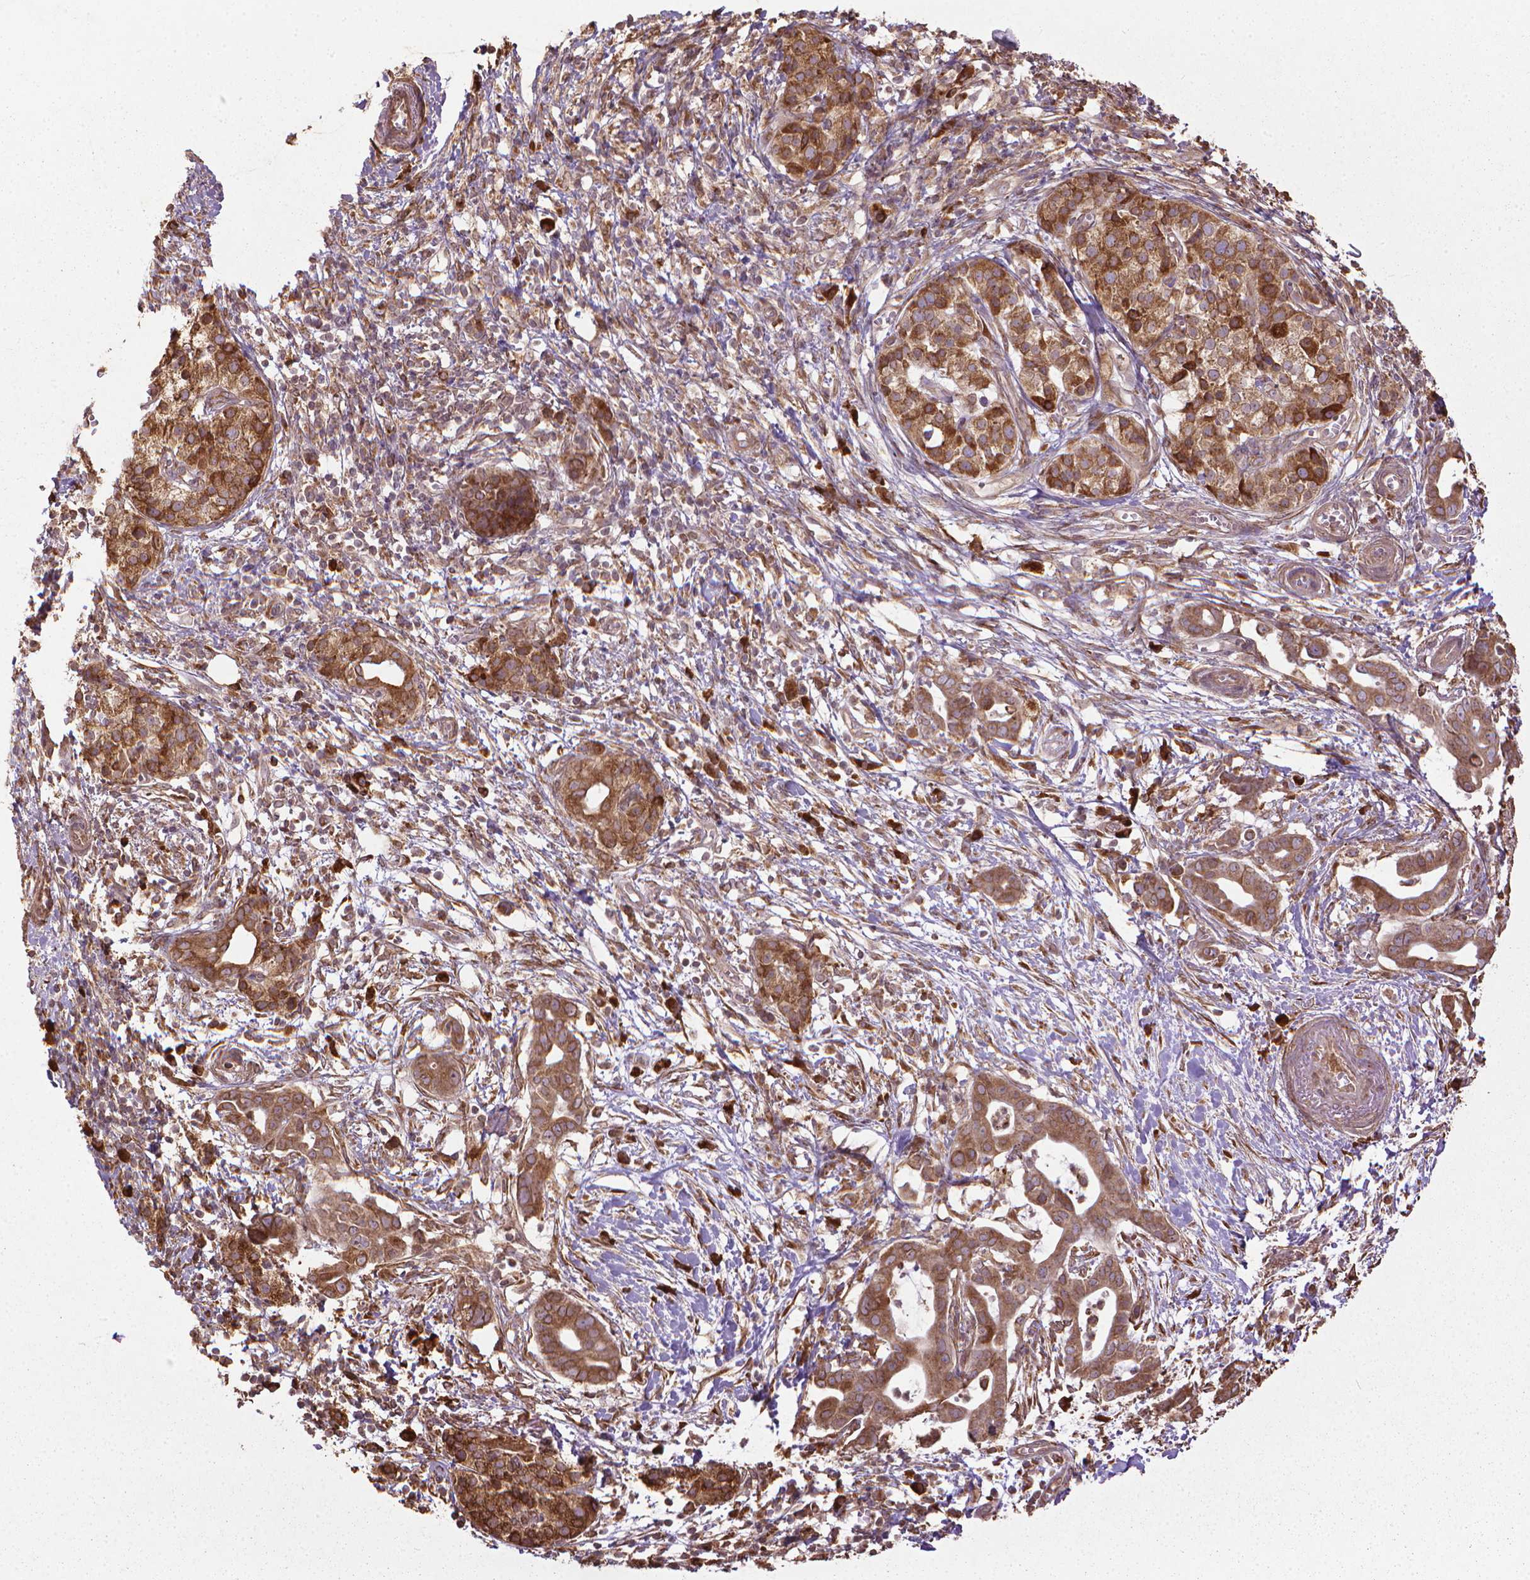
{"staining": {"intensity": "strong", "quantity": ">75%", "location": "cytoplasmic/membranous"}, "tissue": "pancreatic cancer", "cell_type": "Tumor cells", "image_type": "cancer", "snomed": [{"axis": "morphology", "description": "Adenocarcinoma, NOS"}, {"axis": "topography", "description": "Pancreas"}], "caption": "The histopathology image displays a brown stain indicating the presence of a protein in the cytoplasmic/membranous of tumor cells in pancreatic adenocarcinoma.", "gene": "GAS1", "patient": {"sex": "male", "age": 61}}